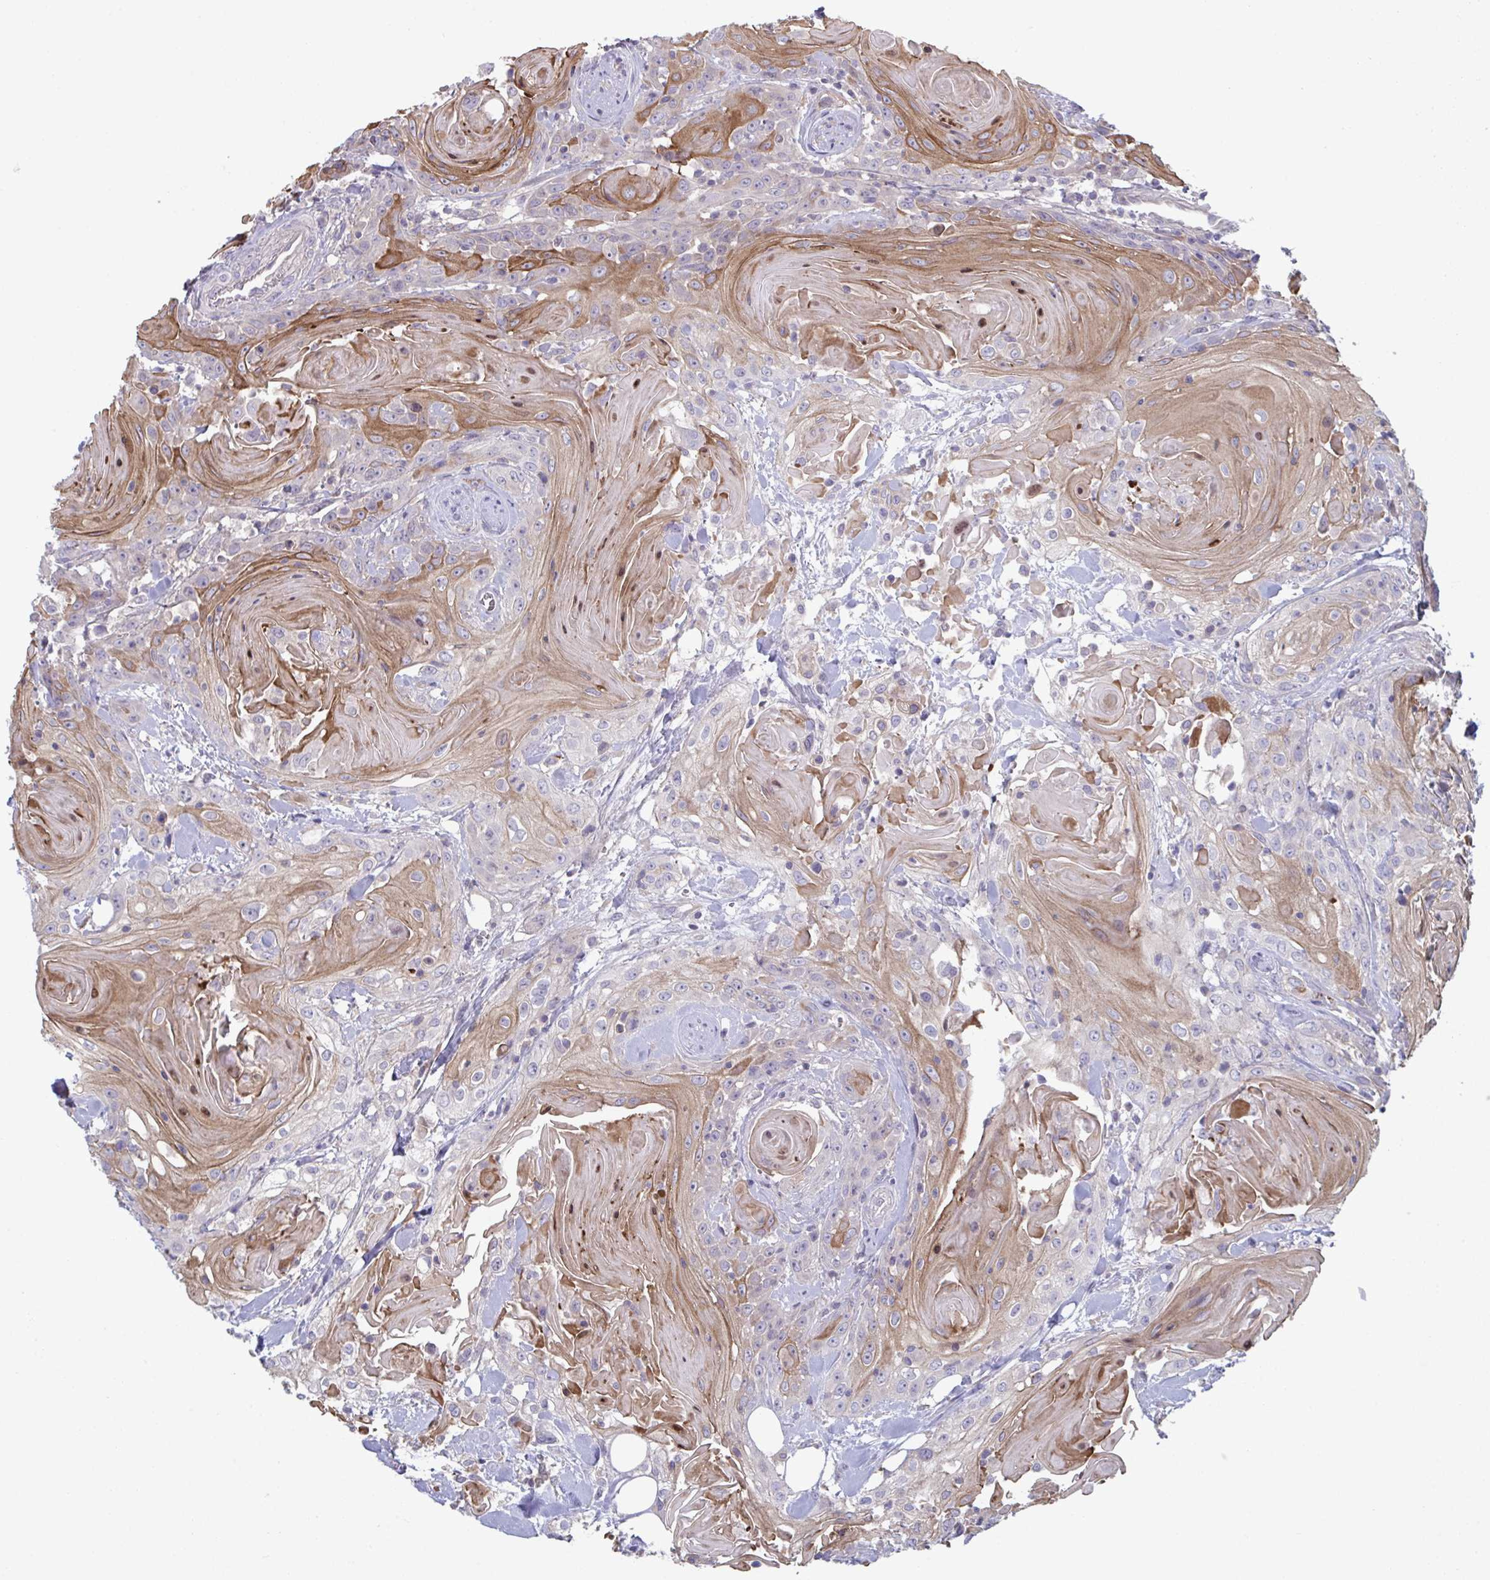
{"staining": {"intensity": "moderate", "quantity": "25%-75%", "location": "cytoplasmic/membranous"}, "tissue": "head and neck cancer", "cell_type": "Tumor cells", "image_type": "cancer", "snomed": [{"axis": "morphology", "description": "Squamous cell carcinoma, NOS"}, {"axis": "topography", "description": "Head-Neck"}], "caption": "The micrograph shows staining of squamous cell carcinoma (head and neck), revealing moderate cytoplasmic/membranous protein expression (brown color) within tumor cells. Nuclei are stained in blue.", "gene": "STK26", "patient": {"sex": "female", "age": 84}}